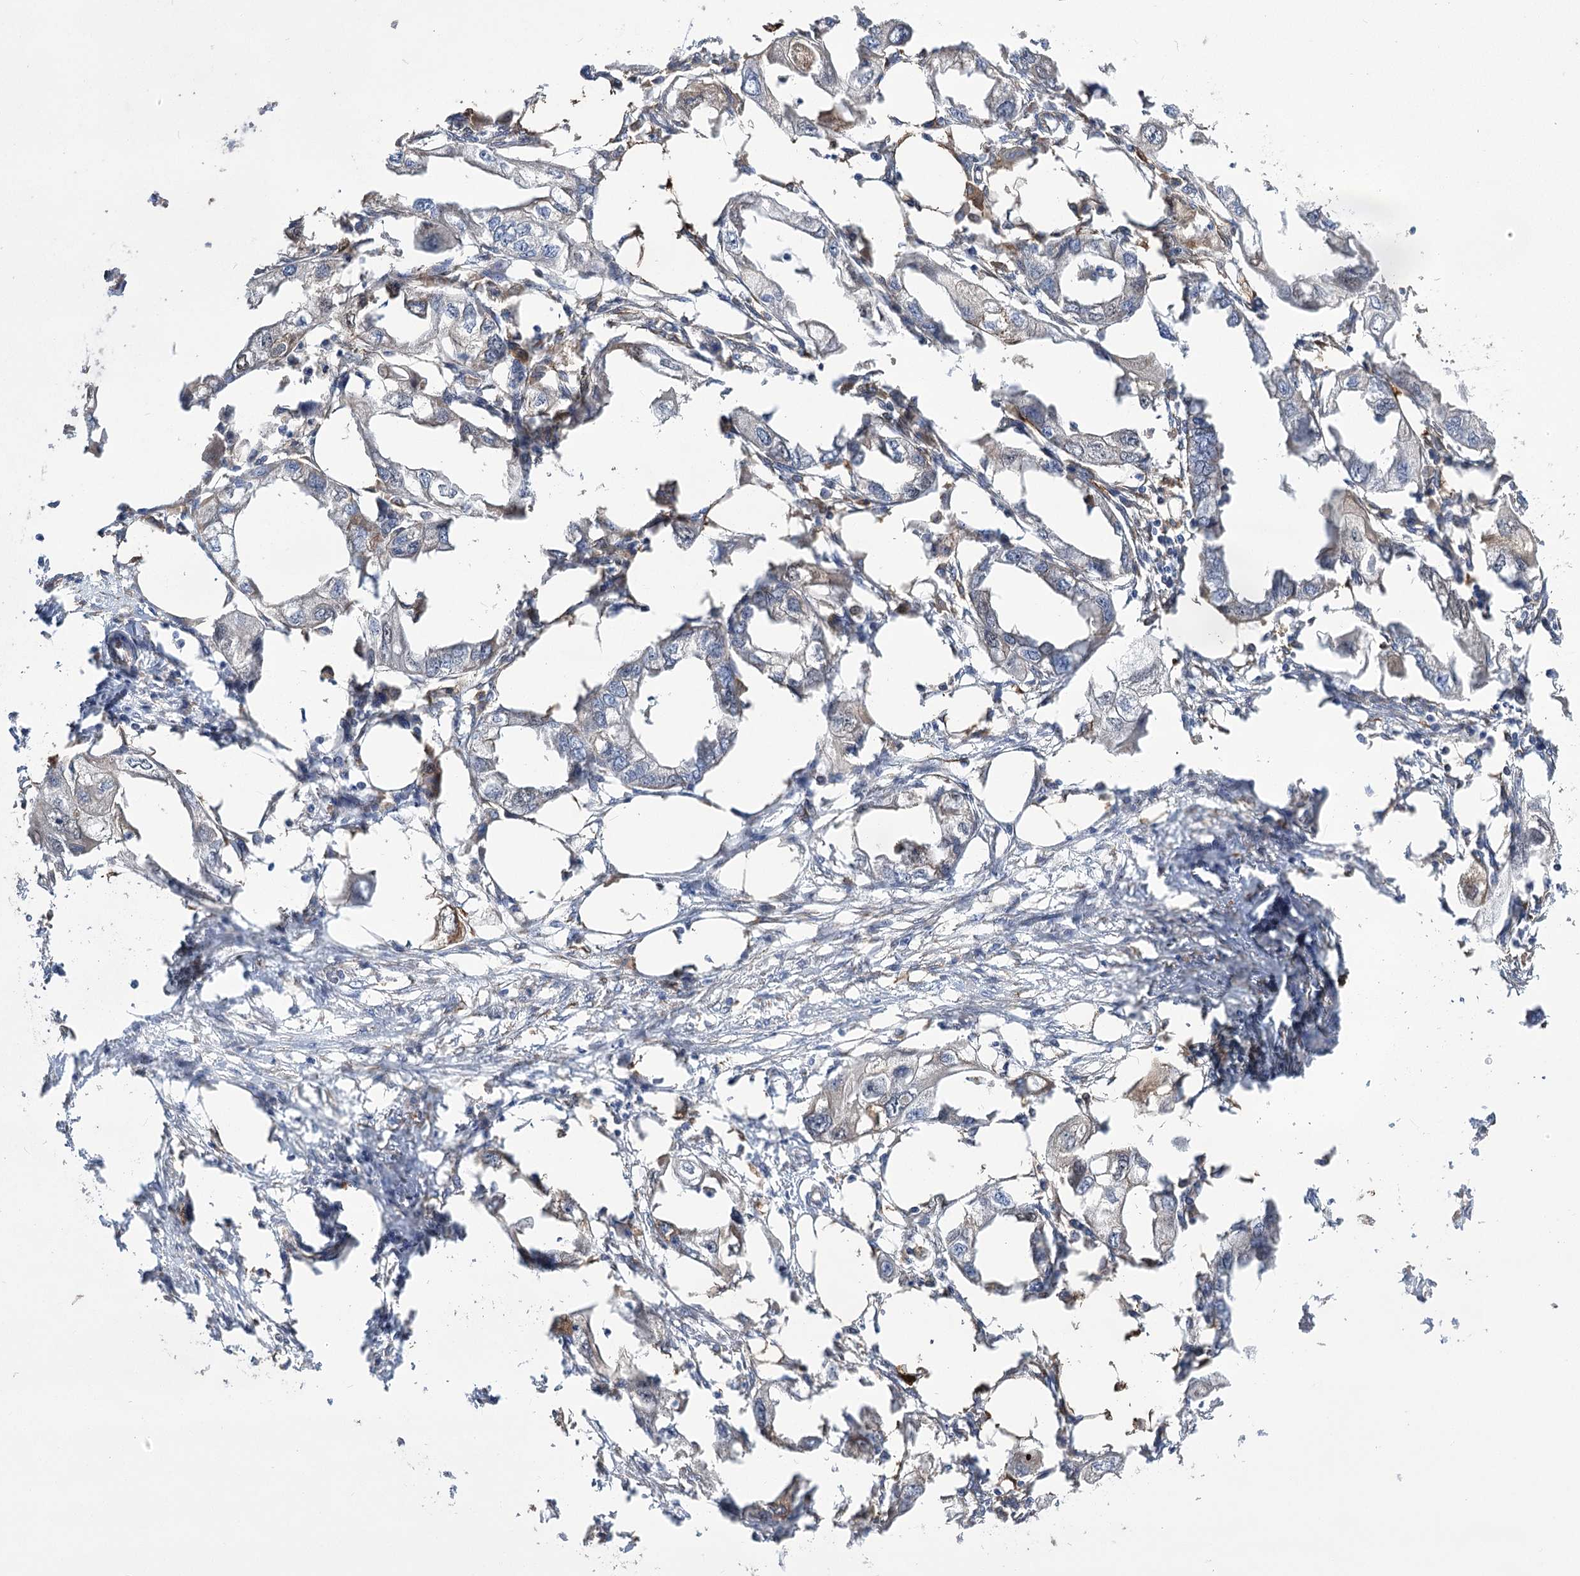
{"staining": {"intensity": "negative", "quantity": "none", "location": "none"}, "tissue": "endometrial cancer", "cell_type": "Tumor cells", "image_type": "cancer", "snomed": [{"axis": "morphology", "description": "Adenocarcinoma, NOS"}, {"axis": "morphology", "description": "Adenocarcinoma, metastatic, NOS"}, {"axis": "topography", "description": "Adipose tissue"}, {"axis": "topography", "description": "Endometrium"}], "caption": "The IHC image has no significant staining in tumor cells of endometrial cancer (metastatic adenocarcinoma) tissue.", "gene": "RMDN2", "patient": {"sex": "female", "age": 67}}